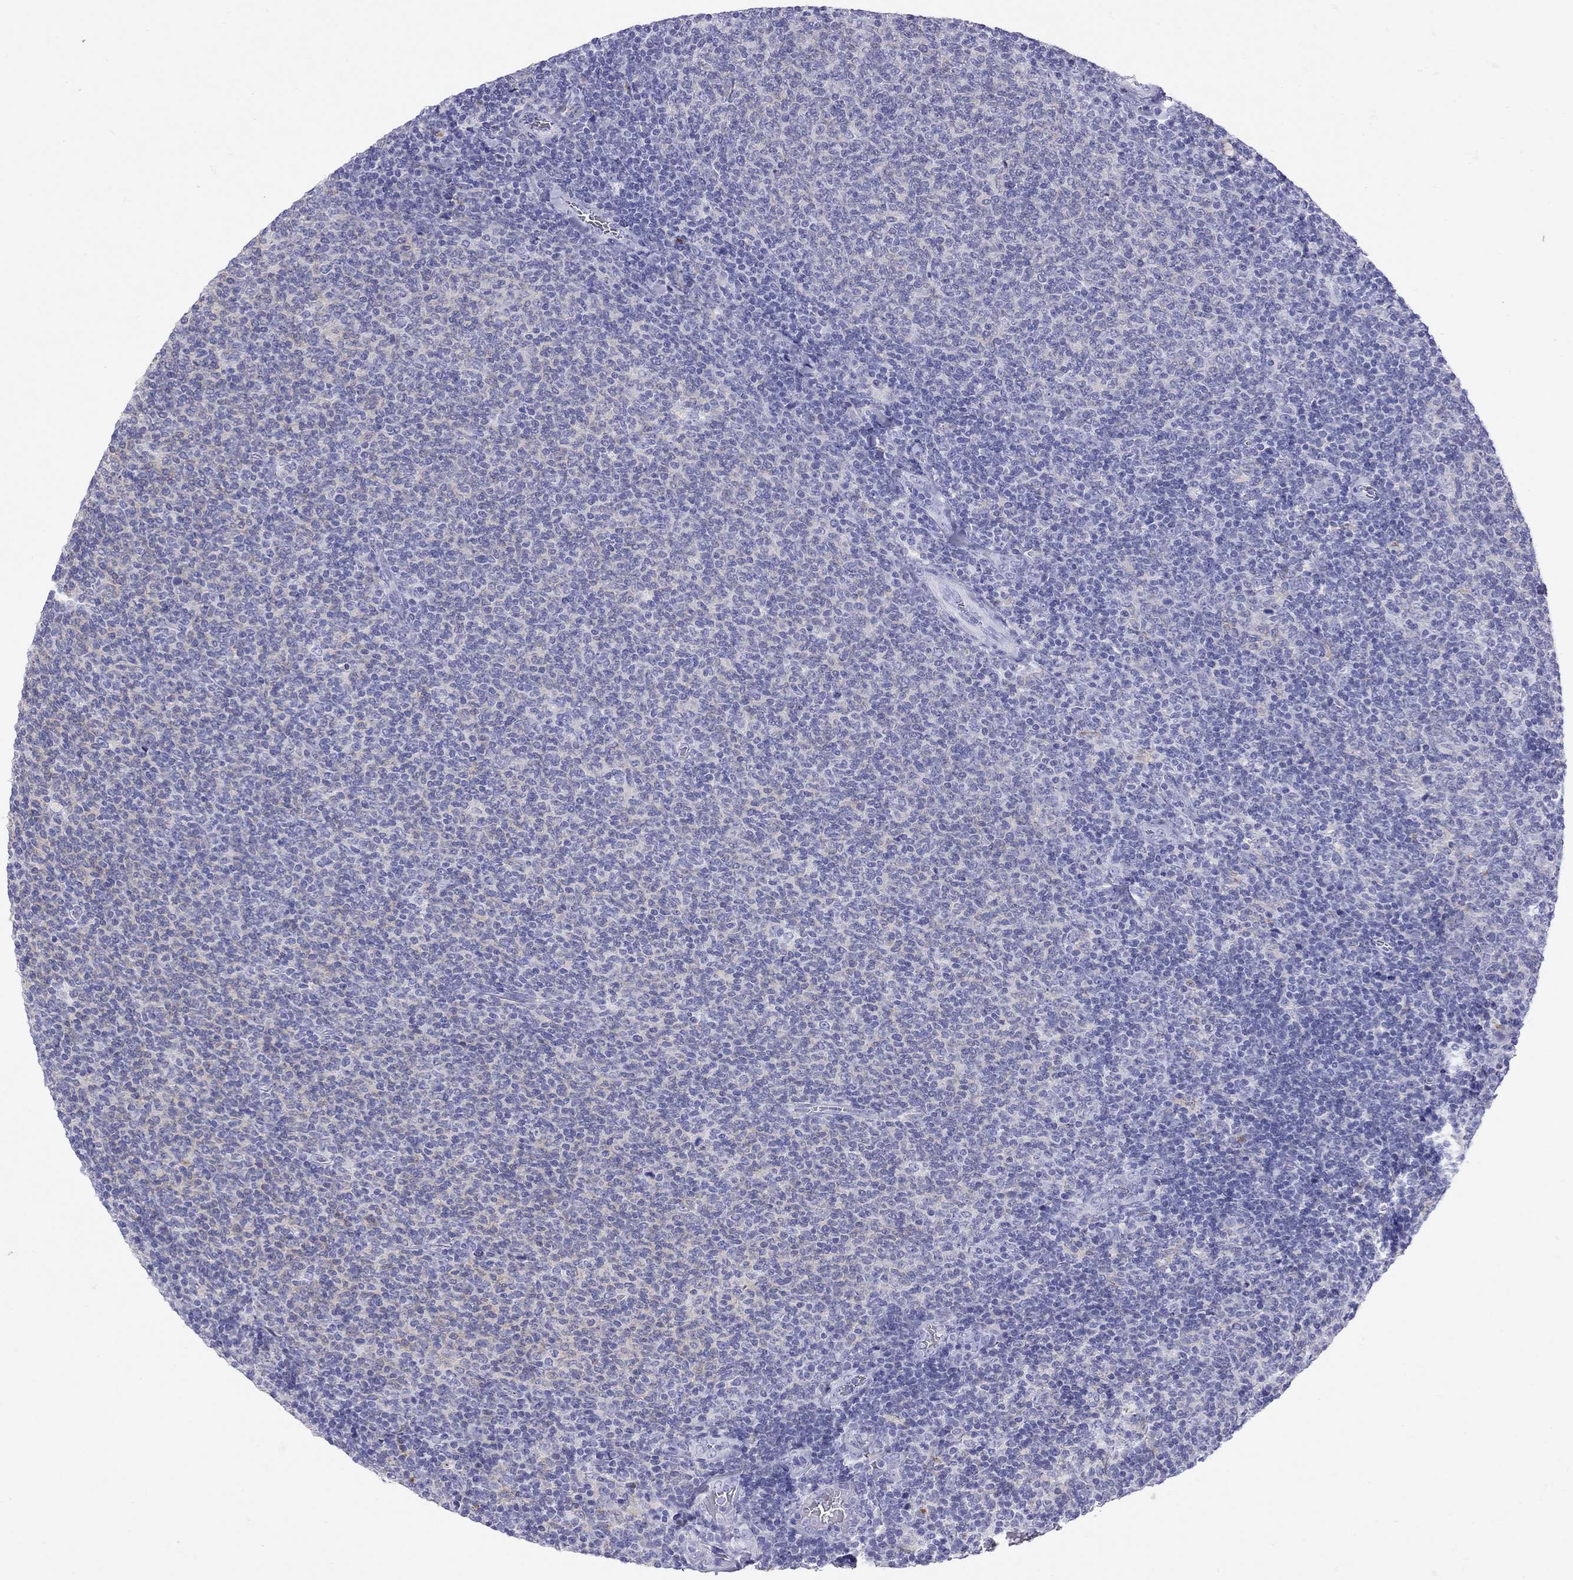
{"staining": {"intensity": "negative", "quantity": "none", "location": "none"}, "tissue": "lymphoma", "cell_type": "Tumor cells", "image_type": "cancer", "snomed": [{"axis": "morphology", "description": "Malignant lymphoma, non-Hodgkin's type, Low grade"}, {"axis": "topography", "description": "Lymph node"}], "caption": "IHC histopathology image of neoplastic tissue: lymphoma stained with DAB demonstrates no significant protein expression in tumor cells.", "gene": "HLA-DQB2", "patient": {"sex": "male", "age": 52}}